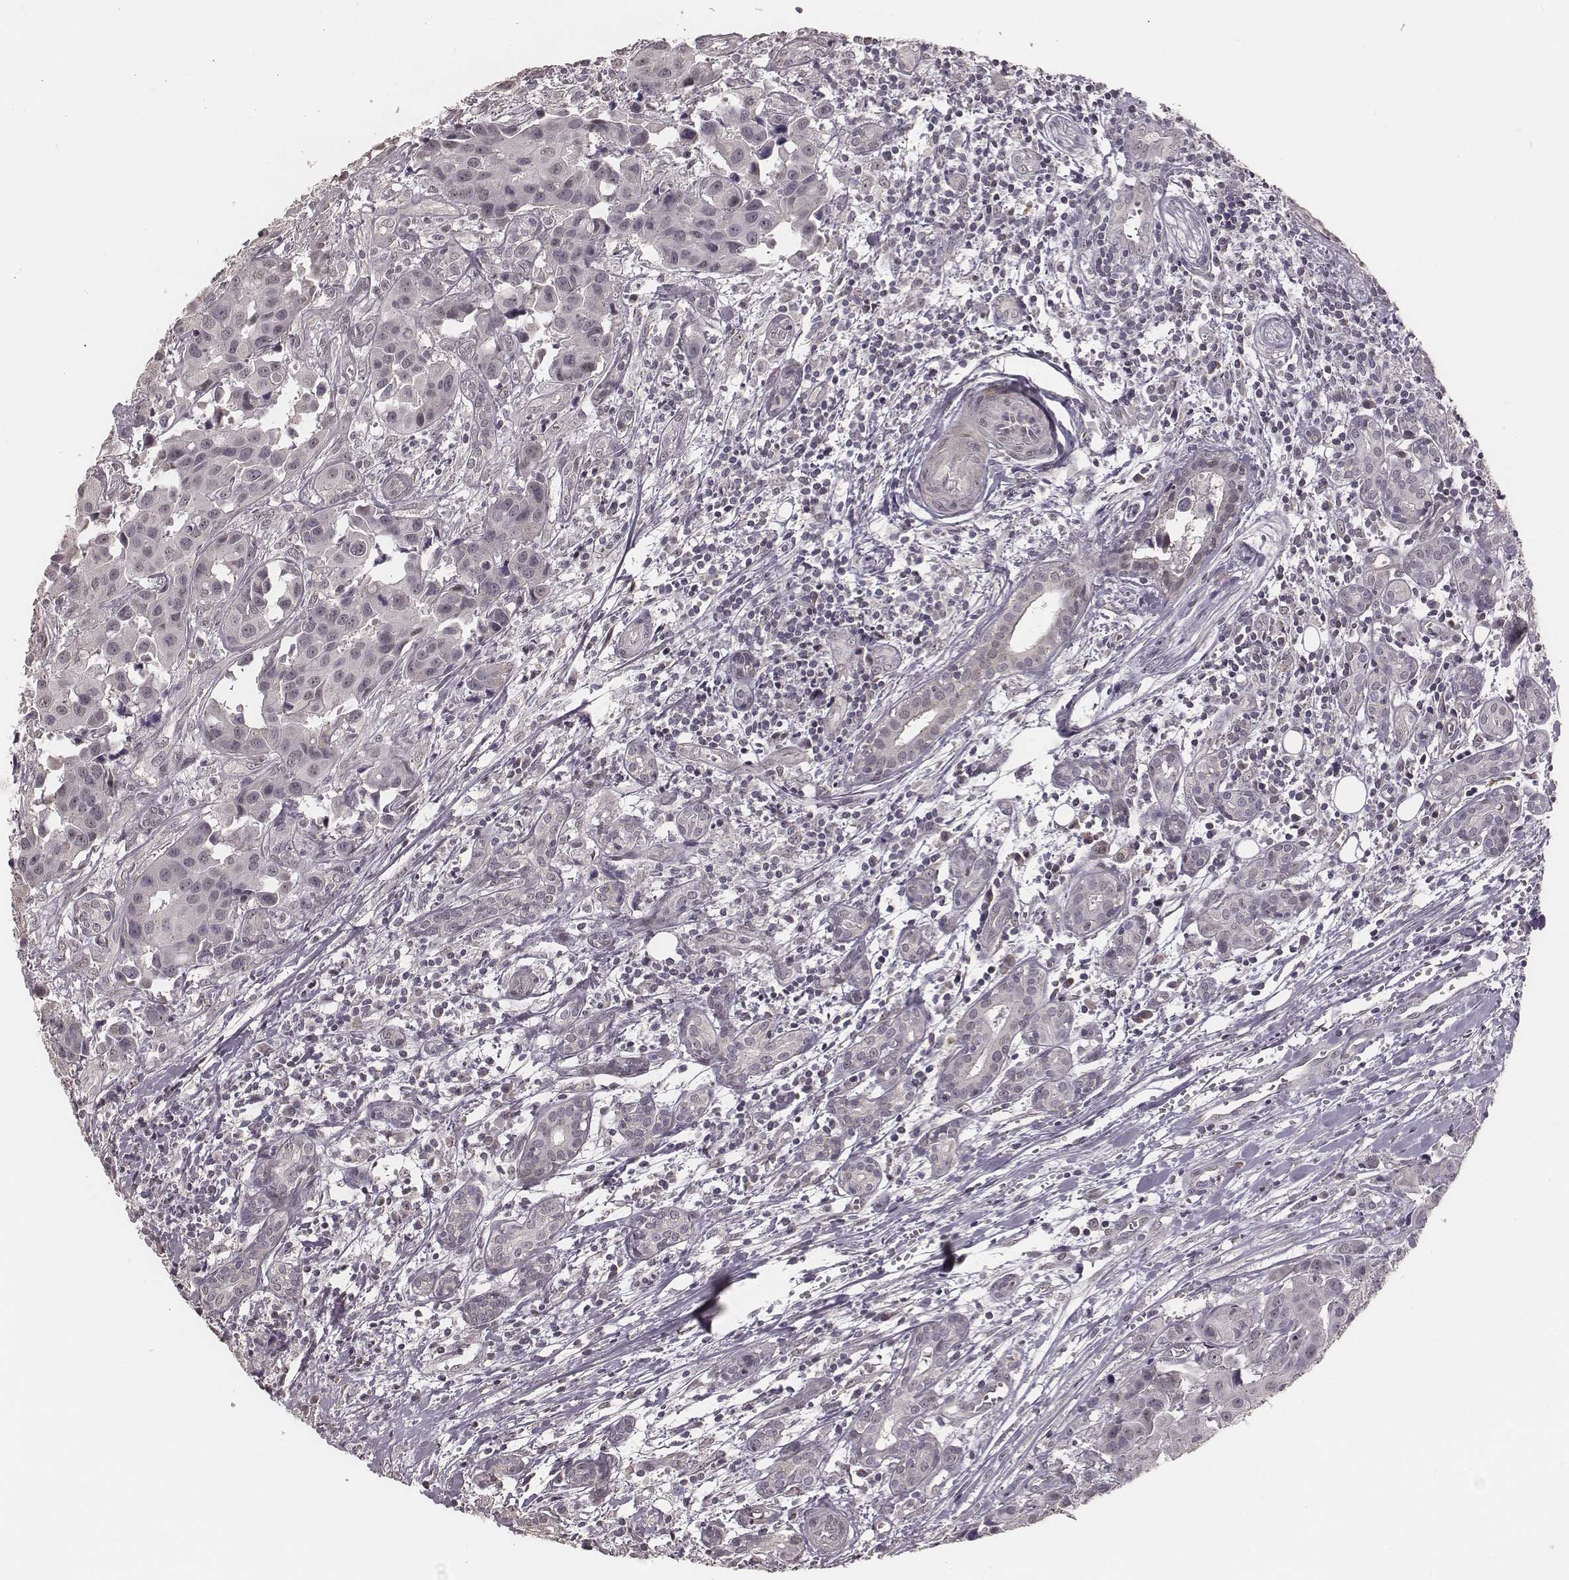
{"staining": {"intensity": "negative", "quantity": "none", "location": "none"}, "tissue": "head and neck cancer", "cell_type": "Tumor cells", "image_type": "cancer", "snomed": [{"axis": "morphology", "description": "Adenocarcinoma, NOS"}, {"axis": "topography", "description": "Head-Neck"}], "caption": "This is a photomicrograph of IHC staining of head and neck adenocarcinoma, which shows no positivity in tumor cells.", "gene": "SLC7A4", "patient": {"sex": "male", "age": 76}}